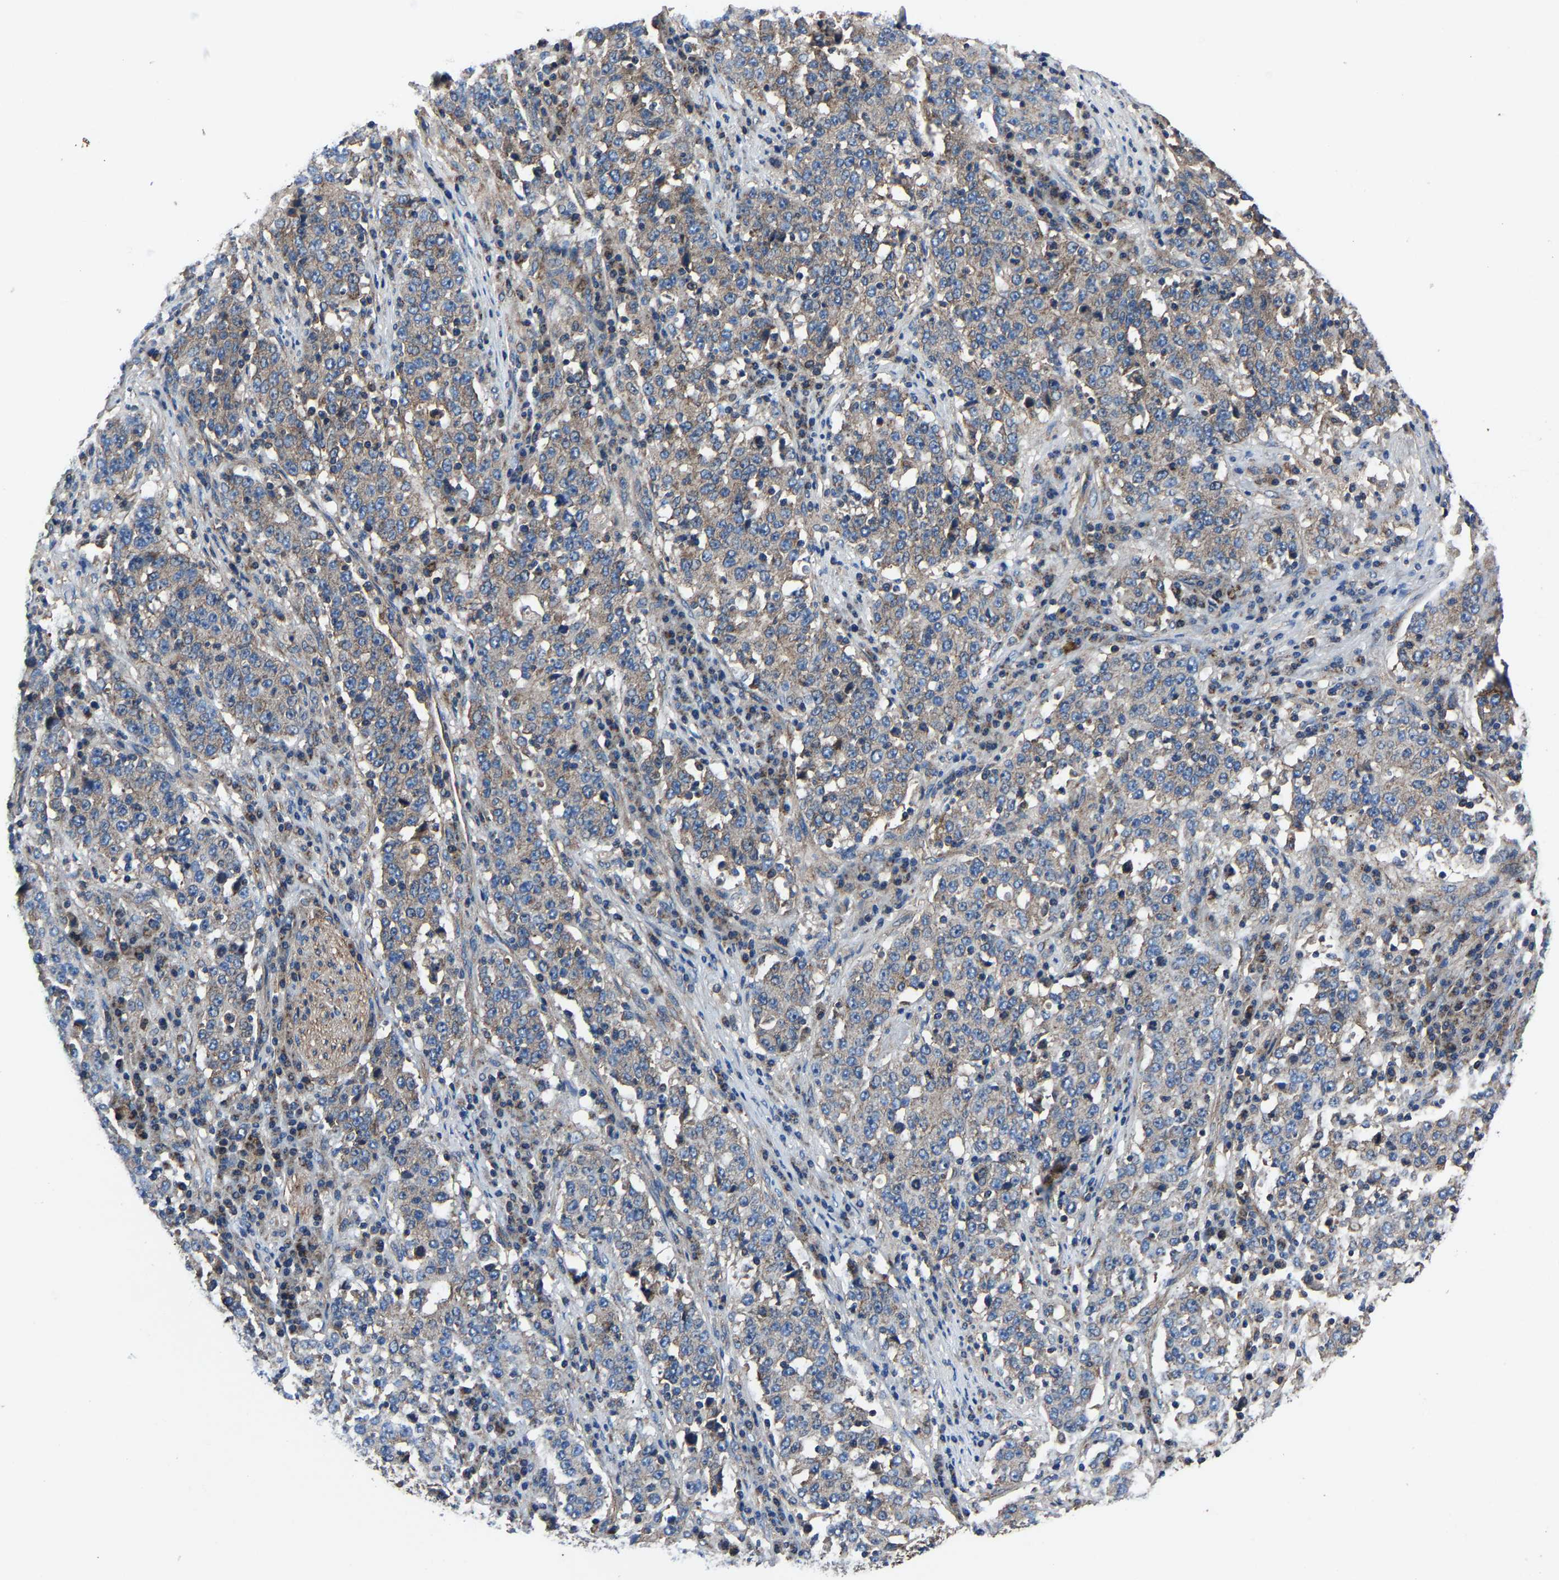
{"staining": {"intensity": "weak", "quantity": "<25%", "location": "cytoplasmic/membranous"}, "tissue": "stomach cancer", "cell_type": "Tumor cells", "image_type": "cancer", "snomed": [{"axis": "morphology", "description": "Adenocarcinoma, NOS"}, {"axis": "topography", "description": "Stomach"}], "caption": "Human adenocarcinoma (stomach) stained for a protein using IHC demonstrates no expression in tumor cells.", "gene": "KIAA1958", "patient": {"sex": "male", "age": 59}}